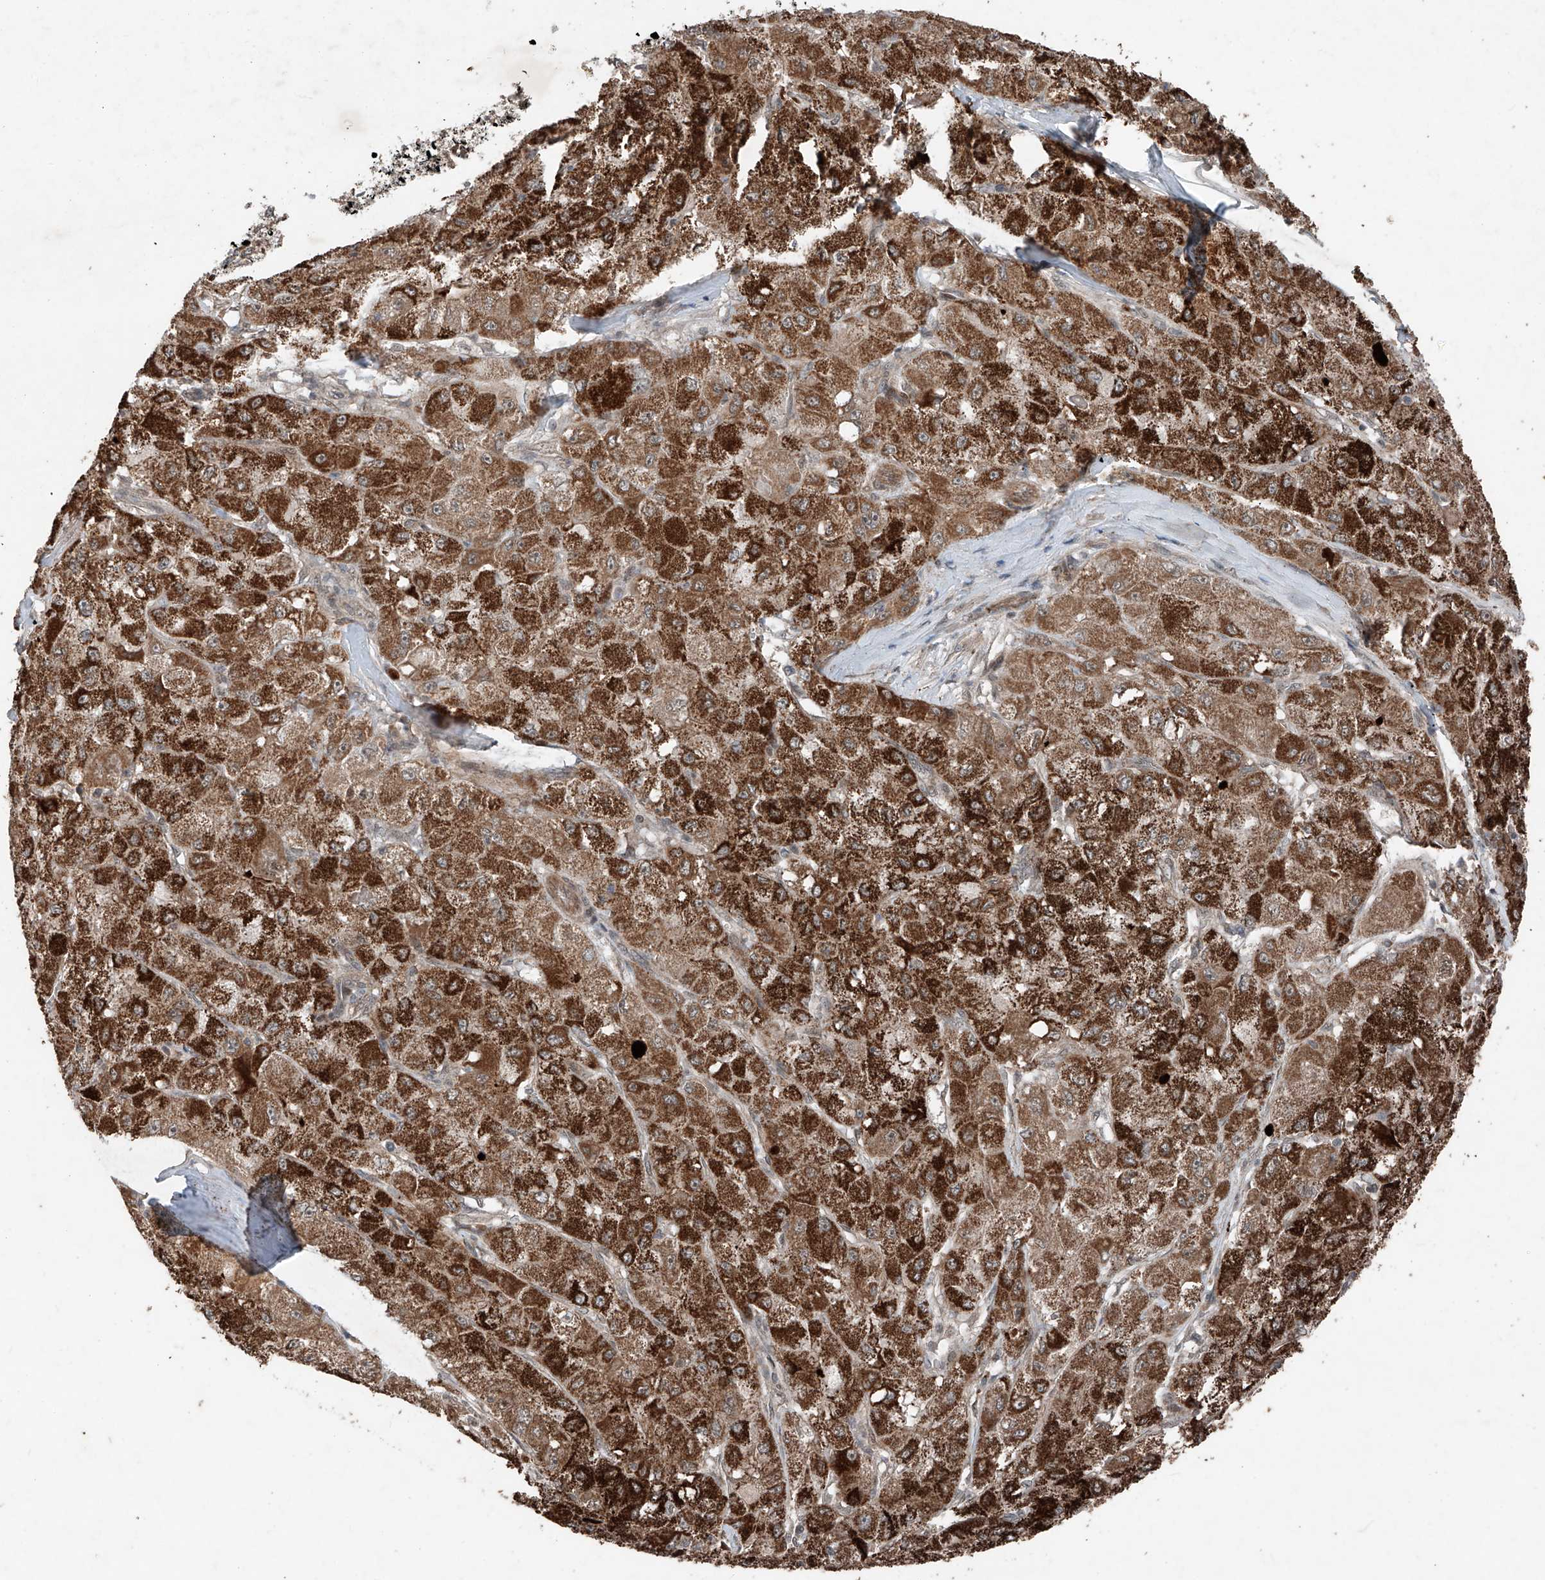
{"staining": {"intensity": "strong", "quantity": ">75%", "location": "cytoplasmic/membranous"}, "tissue": "liver cancer", "cell_type": "Tumor cells", "image_type": "cancer", "snomed": [{"axis": "morphology", "description": "Carcinoma, Hepatocellular, NOS"}, {"axis": "topography", "description": "Liver"}], "caption": "A brown stain labels strong cytoplasmic/membranous positivity of a protein in liver hepatocellular carcinoma tumor cells. The staining was performed using DAB (3,3'-diaminobenzidine) to visualize the protein expression in brown, while the nuclei were stained in blue with hematoxylin (Magnification: 20x).", "gene": "ZNF620", "patient": {"sex": "male", "age": 80}}